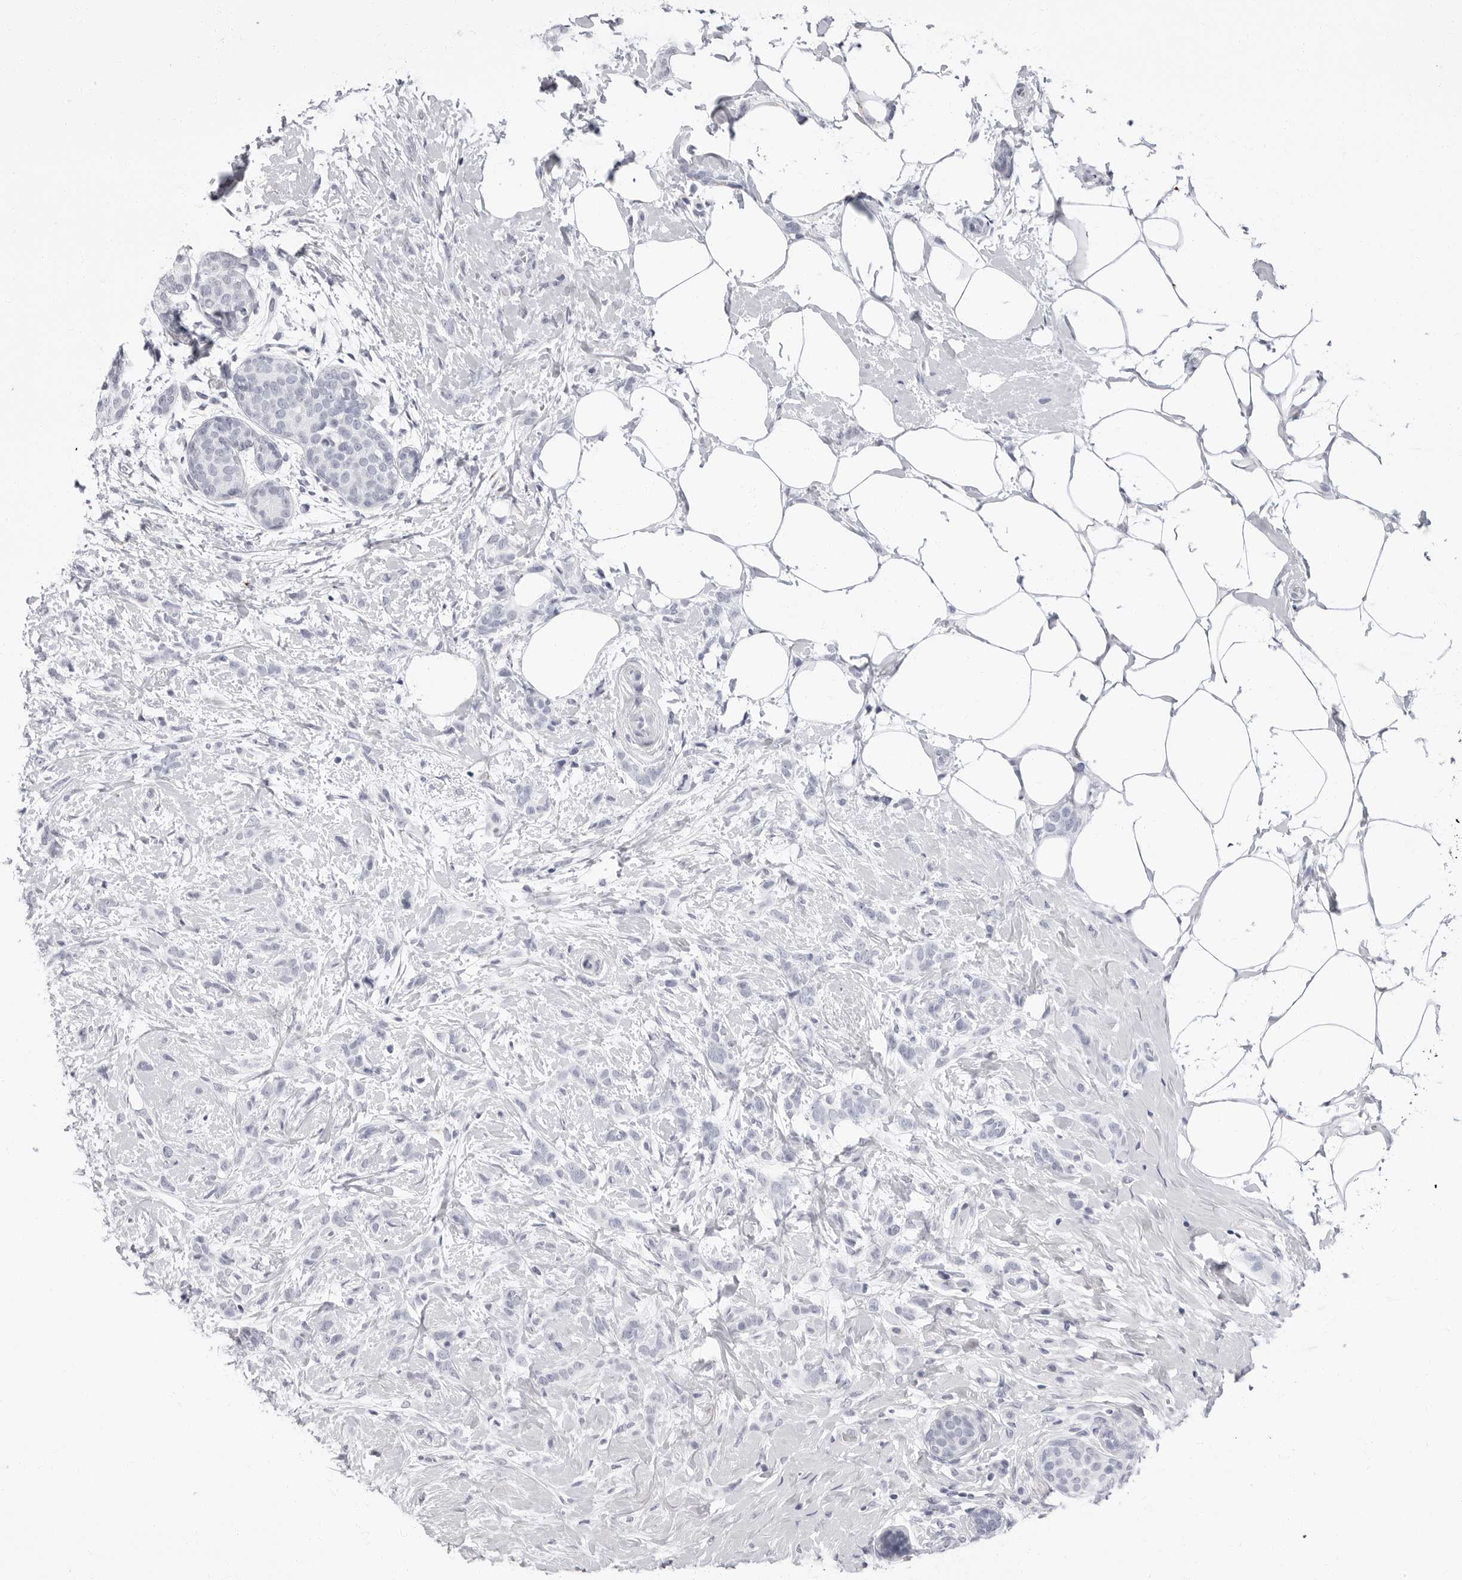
{"staining": {"intensity": "negative", "quantity": "none", "location": "none"}, "tissue": "breast cancer", "cell_type": "Tumor cells", "image_type": "cancer", "snomed": [{"axis": "morphology", "description": "Lobular carcinoma, in situ"}, {"axis": "morphology", "description": "Lobular carcinoma"}, {"axis": "topography", "description": "Breast"}], "caption": "A high-resolution histopathology image shows IHC staining of breast cancer, which reveals no significant expression in tumor cells. (Stains: DAB (3,3'-diaminobenzidine) immunohistochemistry with hematoxylin counter stain, Microscopy: brightfield microscopy at high magnification).", "gene": "ERICH3", "patient": {"sex": "female", "age": 41}}